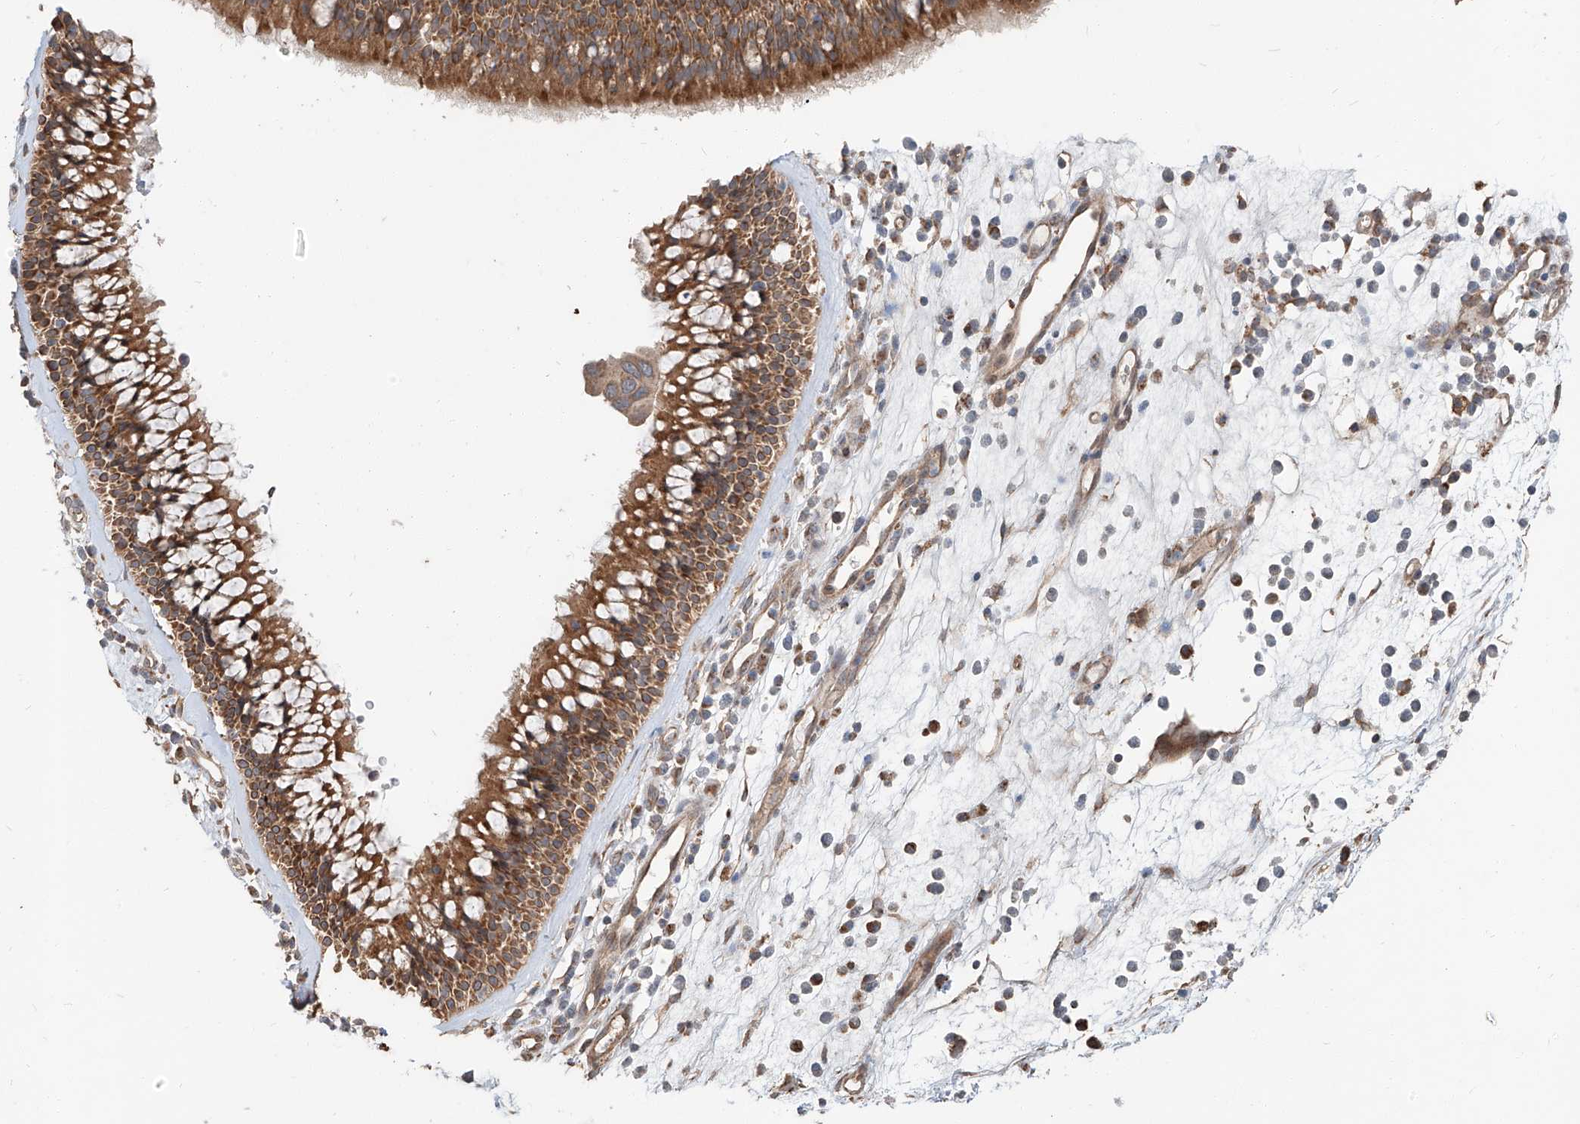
{"staining": {"intensity": "strong", "quantity": ">75%", "location": "cytoplasmic/membranous"}, "tissue": "nasopharynx", "cell_type": "Respiratory epithelial cells", "image_type": "normal", "snomed": [{"axis": "morphology", "description": "Normal tissue, NOS"}, {"axis": "morphology", "description": "Inflammation, NOS"}, {"axis": "morphology", "description": "Malignant melanoma, Metastatic site"}, {"axis": "topography", "description": "Nasopharynx"}], "caption": "Benign nasopharynx shows strong cytoplasmic/membranous positivity in about >75% of respiratory epithelial cells.", "gene": "STX19", "patient": {"sex": "male", "age": 70}}